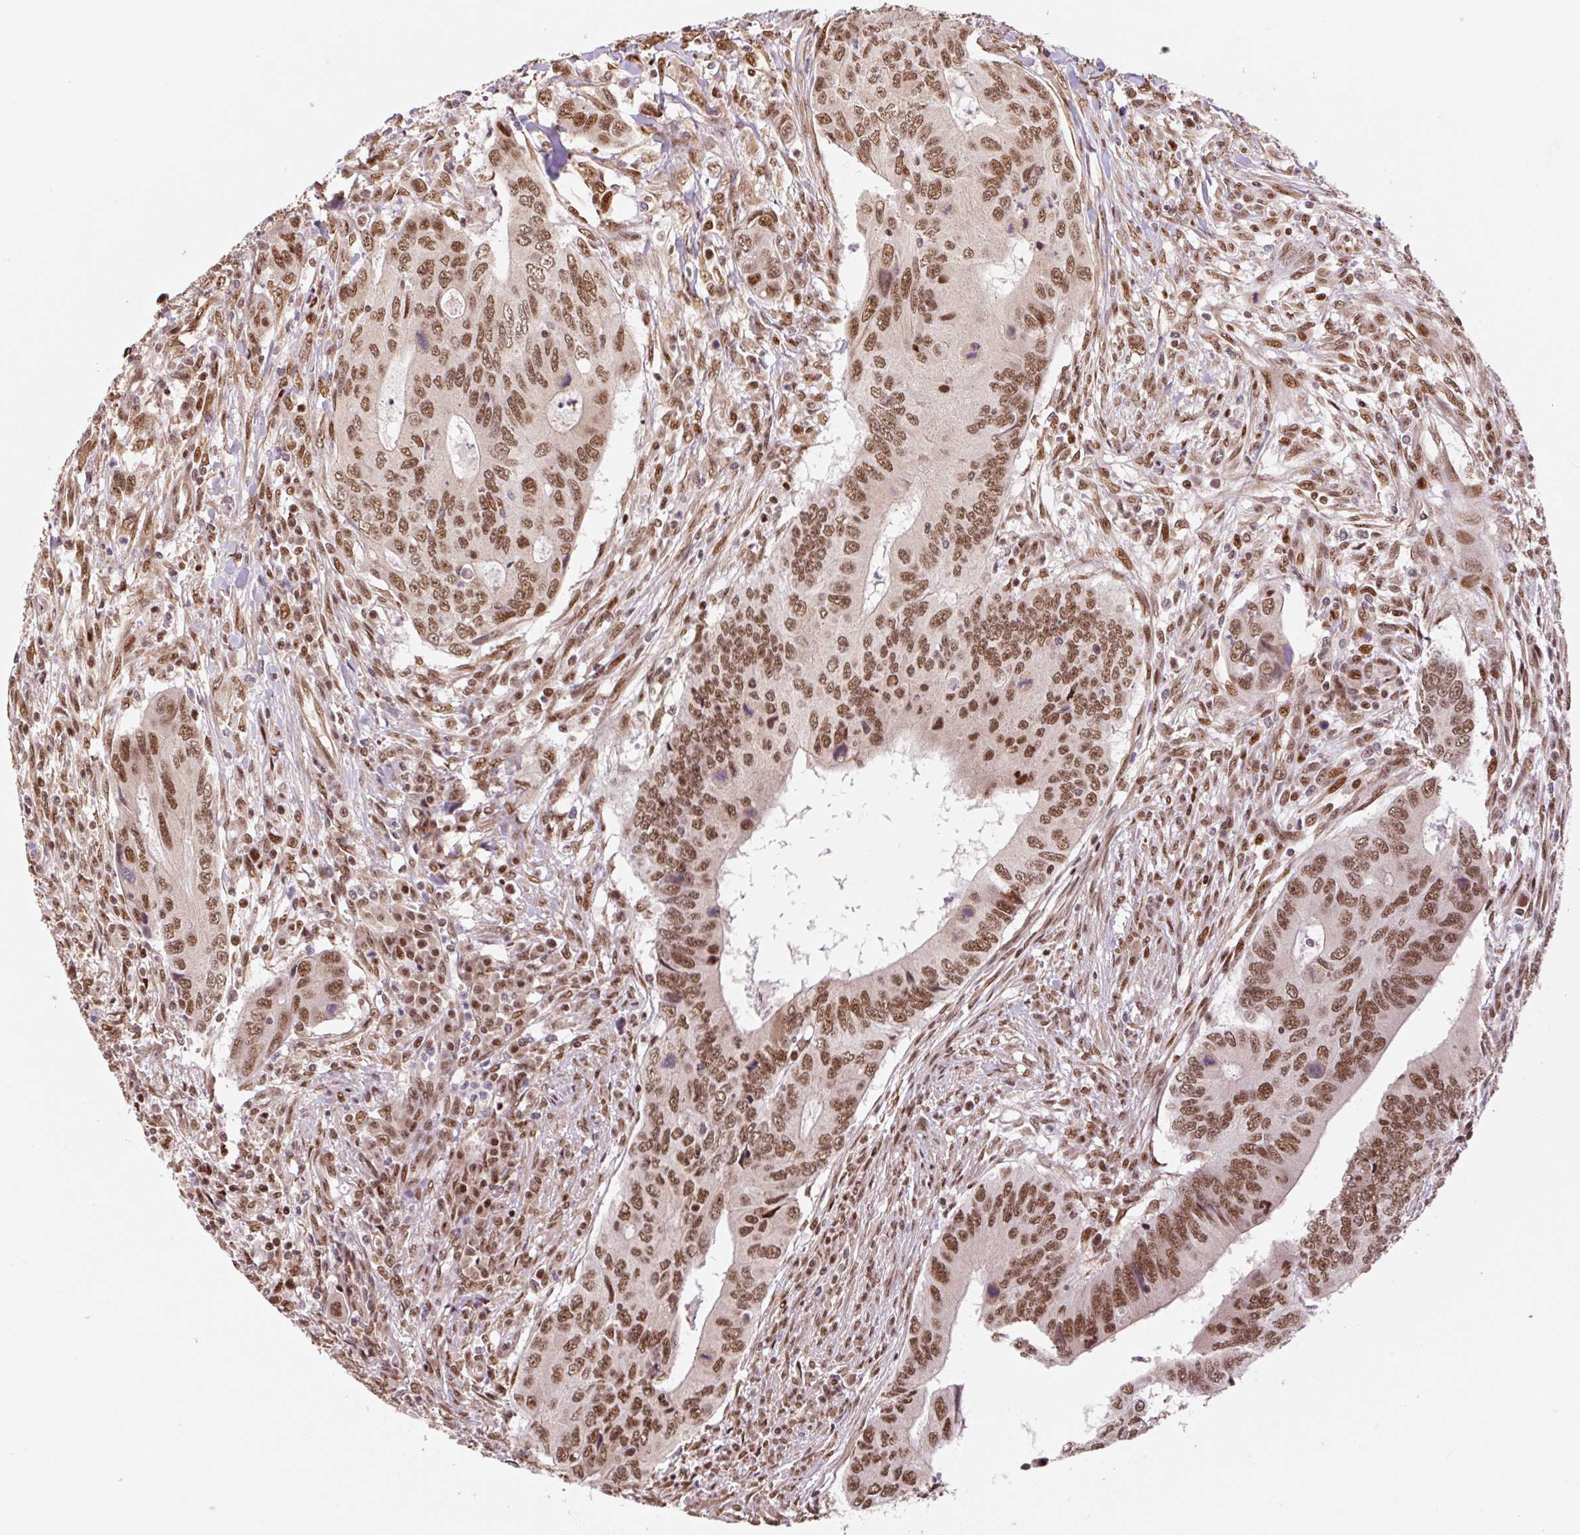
{"staining": {"intensity": "moderate", "quantity": ">75%", "location": "nuclear"}, "tissue": "colorectal cancer", "cell_type": "Tumor cells", "image_type": "cancer", "snomed": [{"axis": "morphology", "description": "Adenocarcinoma, NOS"}, {"axis": "topography", "description": "Colon"}], "caption": "Approximately >75% of tumor cells in adenocarcinoma (colorectal) display moderate nuclear protein positivity as visualized by brown immunohistochemical staining.", "gene": "INTS8", "patient": {"sex": "male", "age": 53}}